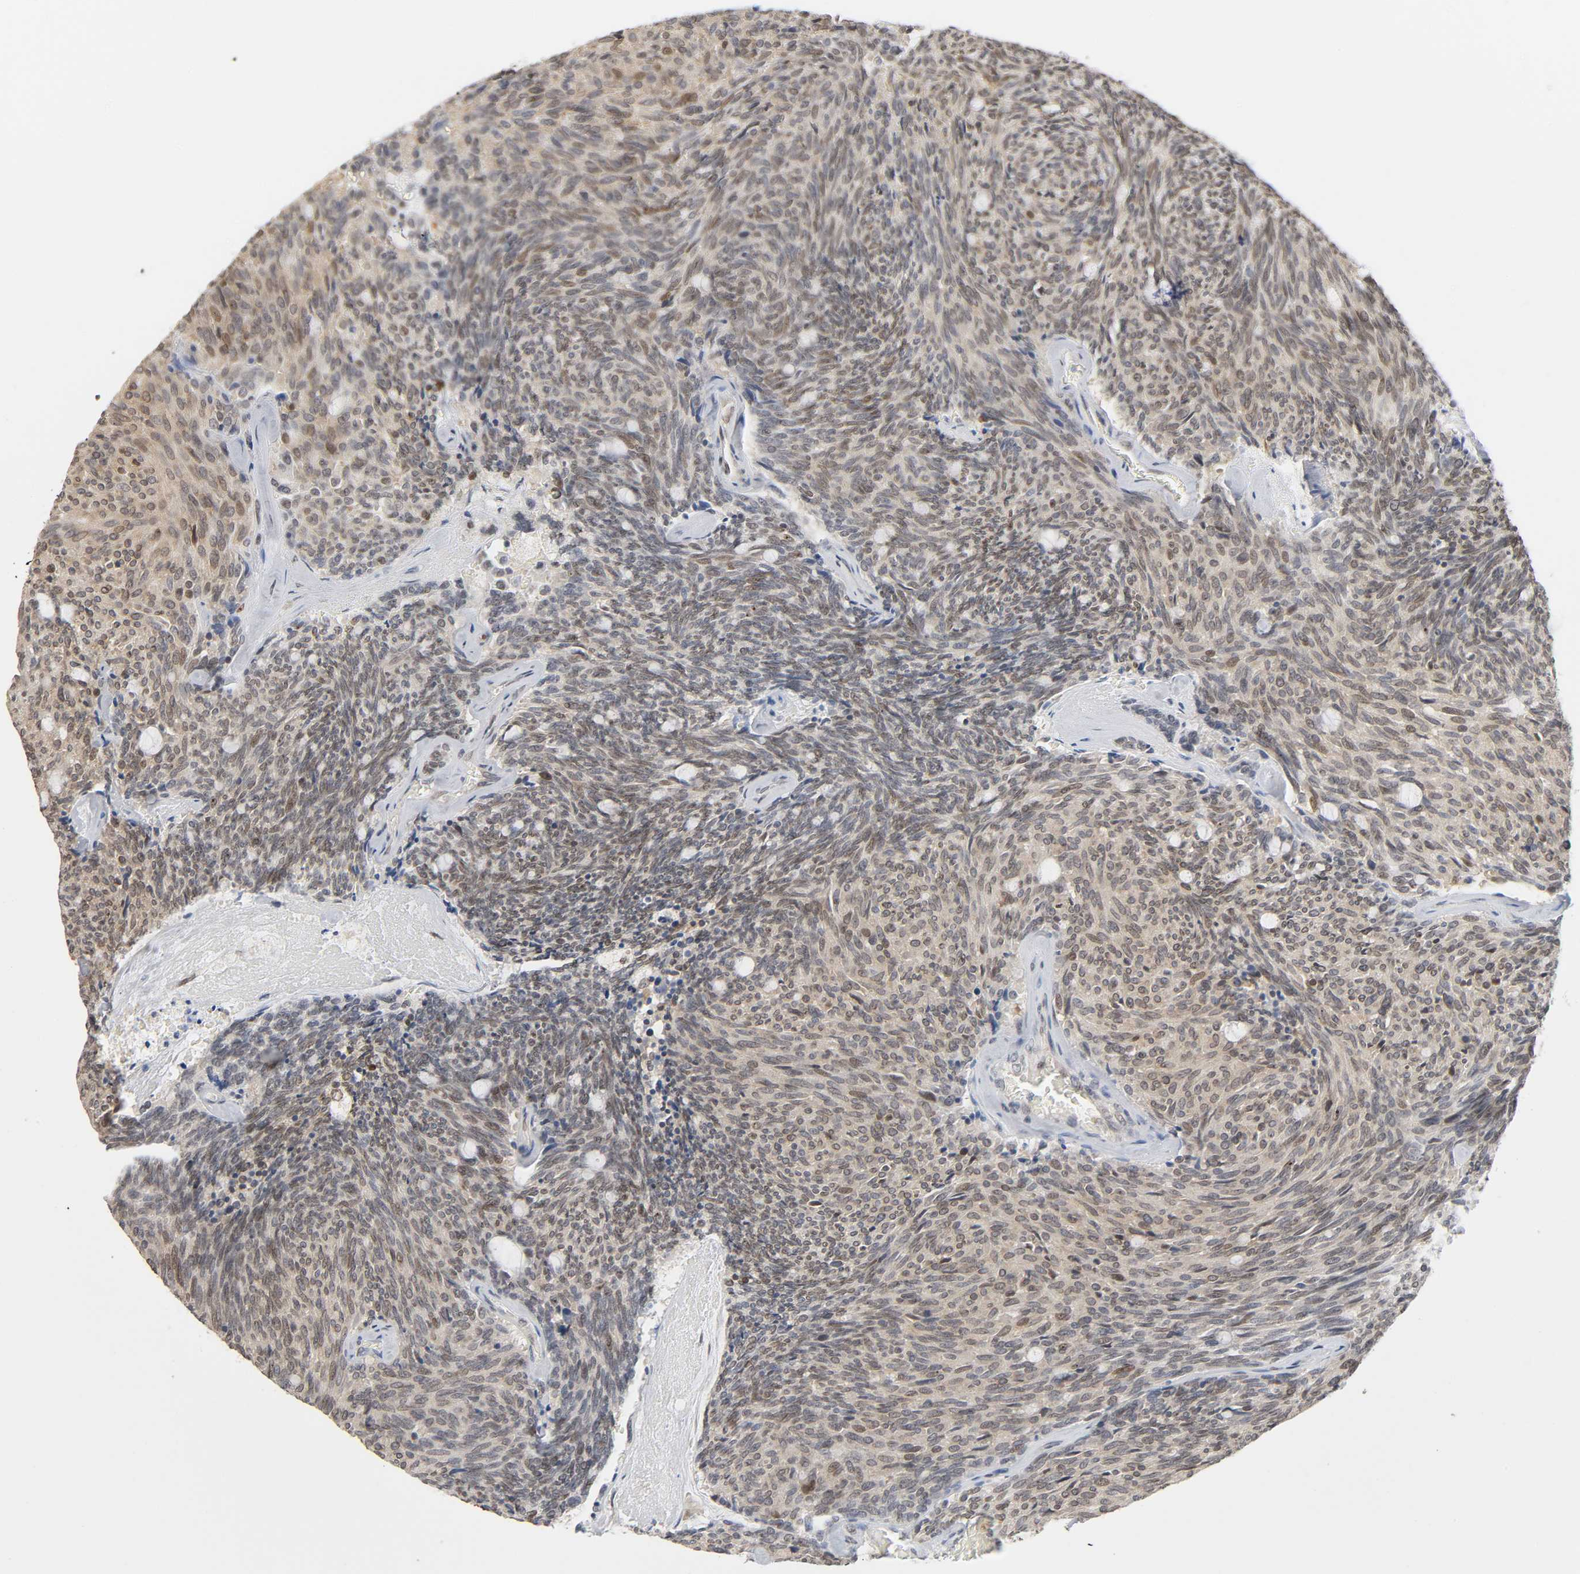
{"staining": {"intensity": "weak", "quantity": ">75%", "location": "nuclear"}, "tissue": "carcinoid", "cell_type": "Tumor cells", "image_type": "cancer", "snomed": [{"axis": "morphology", "description": "Carcinoid, malignant, NOS"}, {"axis": "topography", "description": "Pancreas"}], "caption": "This photomicrograph displays carcinoid stained with IHC to label a protein in brown. The nuclear of tumor cells show weak positivity for the protein. Nuclei are counter-stained blue.", "gene": "SUMO1", "patient": {"sex": "female", "age": 54}}